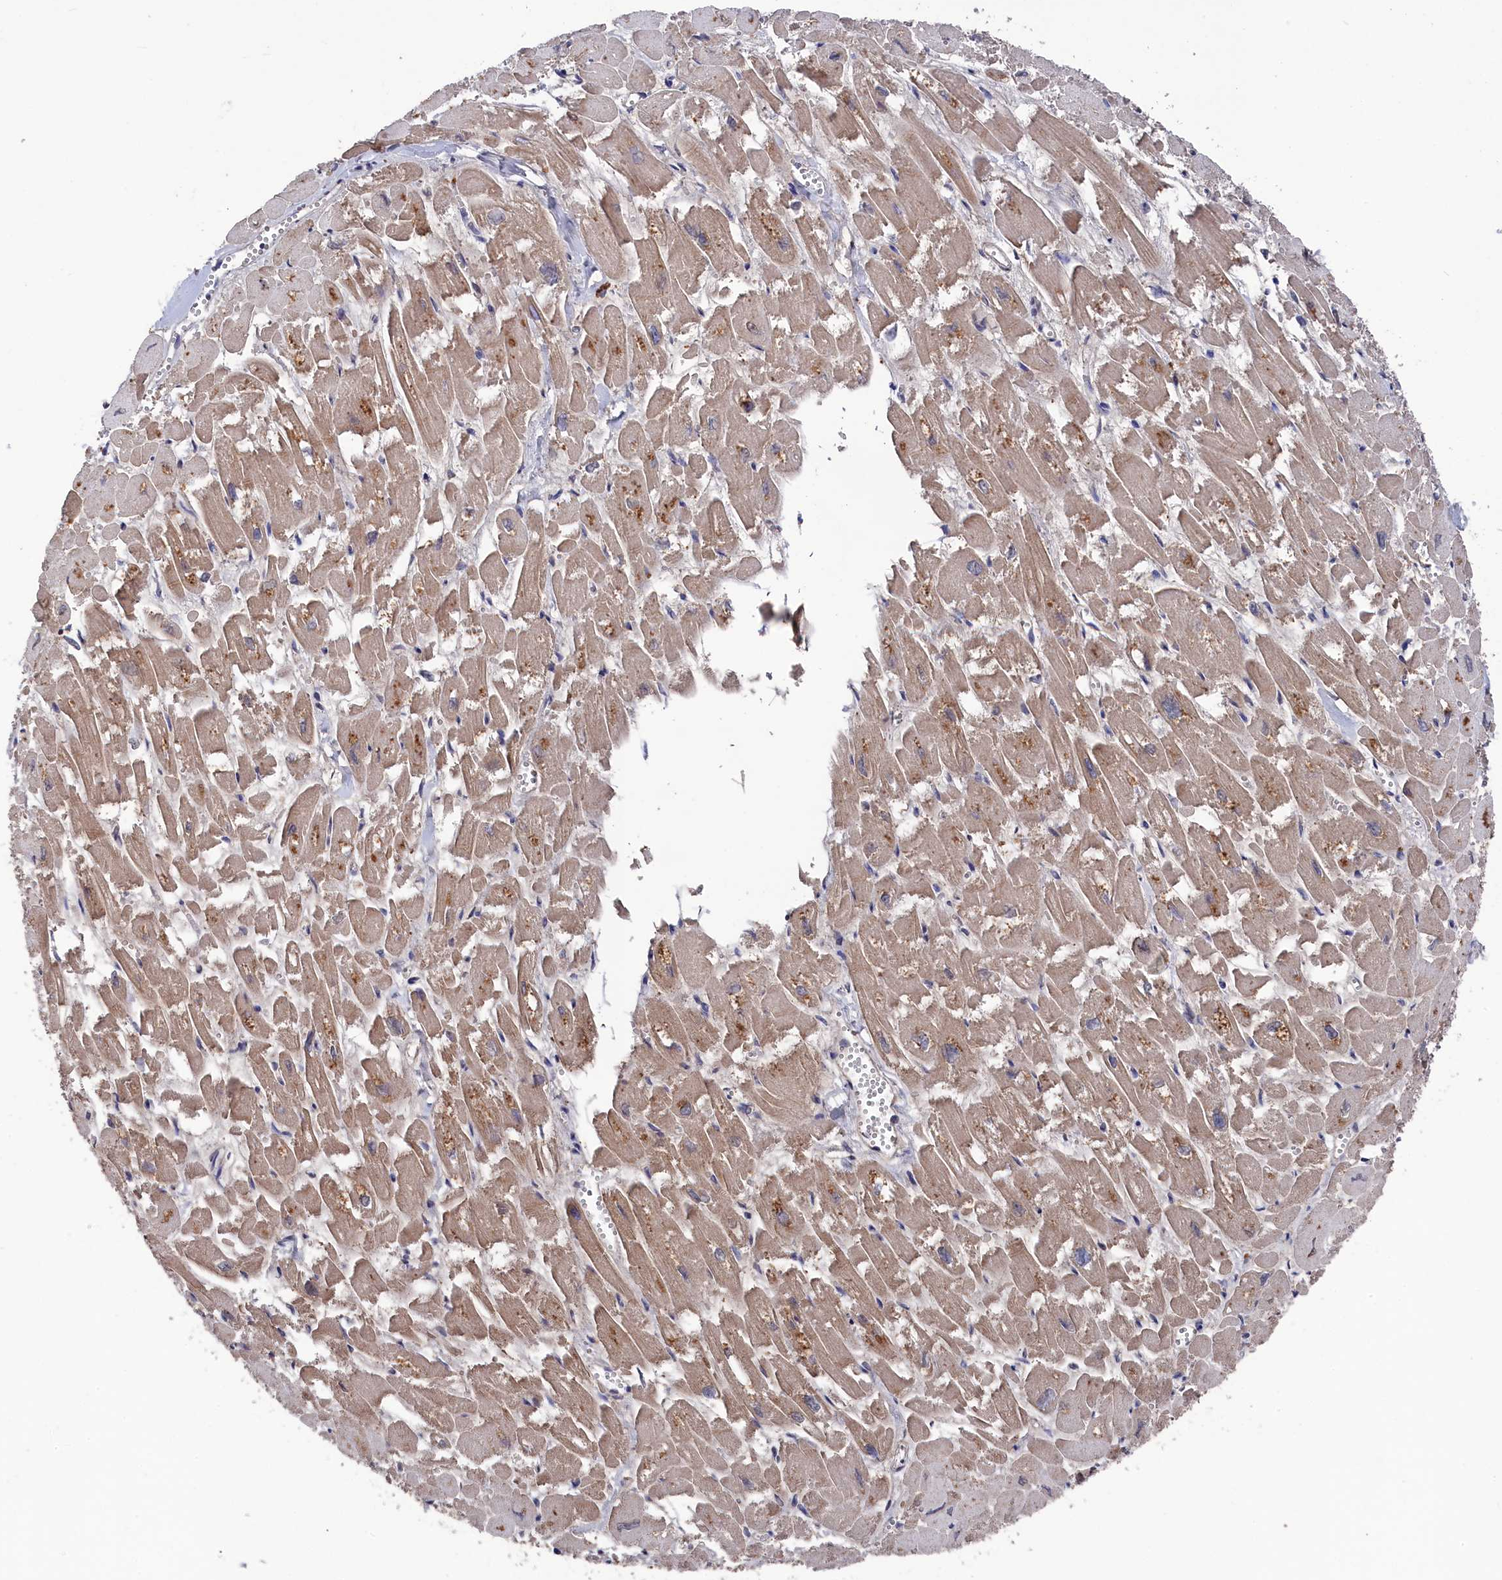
{"staining": {"intensity": "moderate", "quantity": "25%-75%", "location": "cytoplasmic/membranous"}, "tissue": "heart muscle", "cell_type": "Cardiomyocytes", "image_type": "normal", "snomed": [{"axis": "morphology", "description": "Normal tissue, NOS"}, {"axis": "topography", "description": "Heart"}], "caption": "Immunohistochemistry (IHC) (DAB) staining of unremarkable heart muscle demonstrates moderate cytoplasmic/membranous protein positivity in about 25%-75% of cardiomyocytes. (DAB (3,3'-diaminobenzidine) IHC, brown staining for protein, blue staining for nuclei).", "gene": "TMC5", "patient": {"sex": "male", "age": 54}}